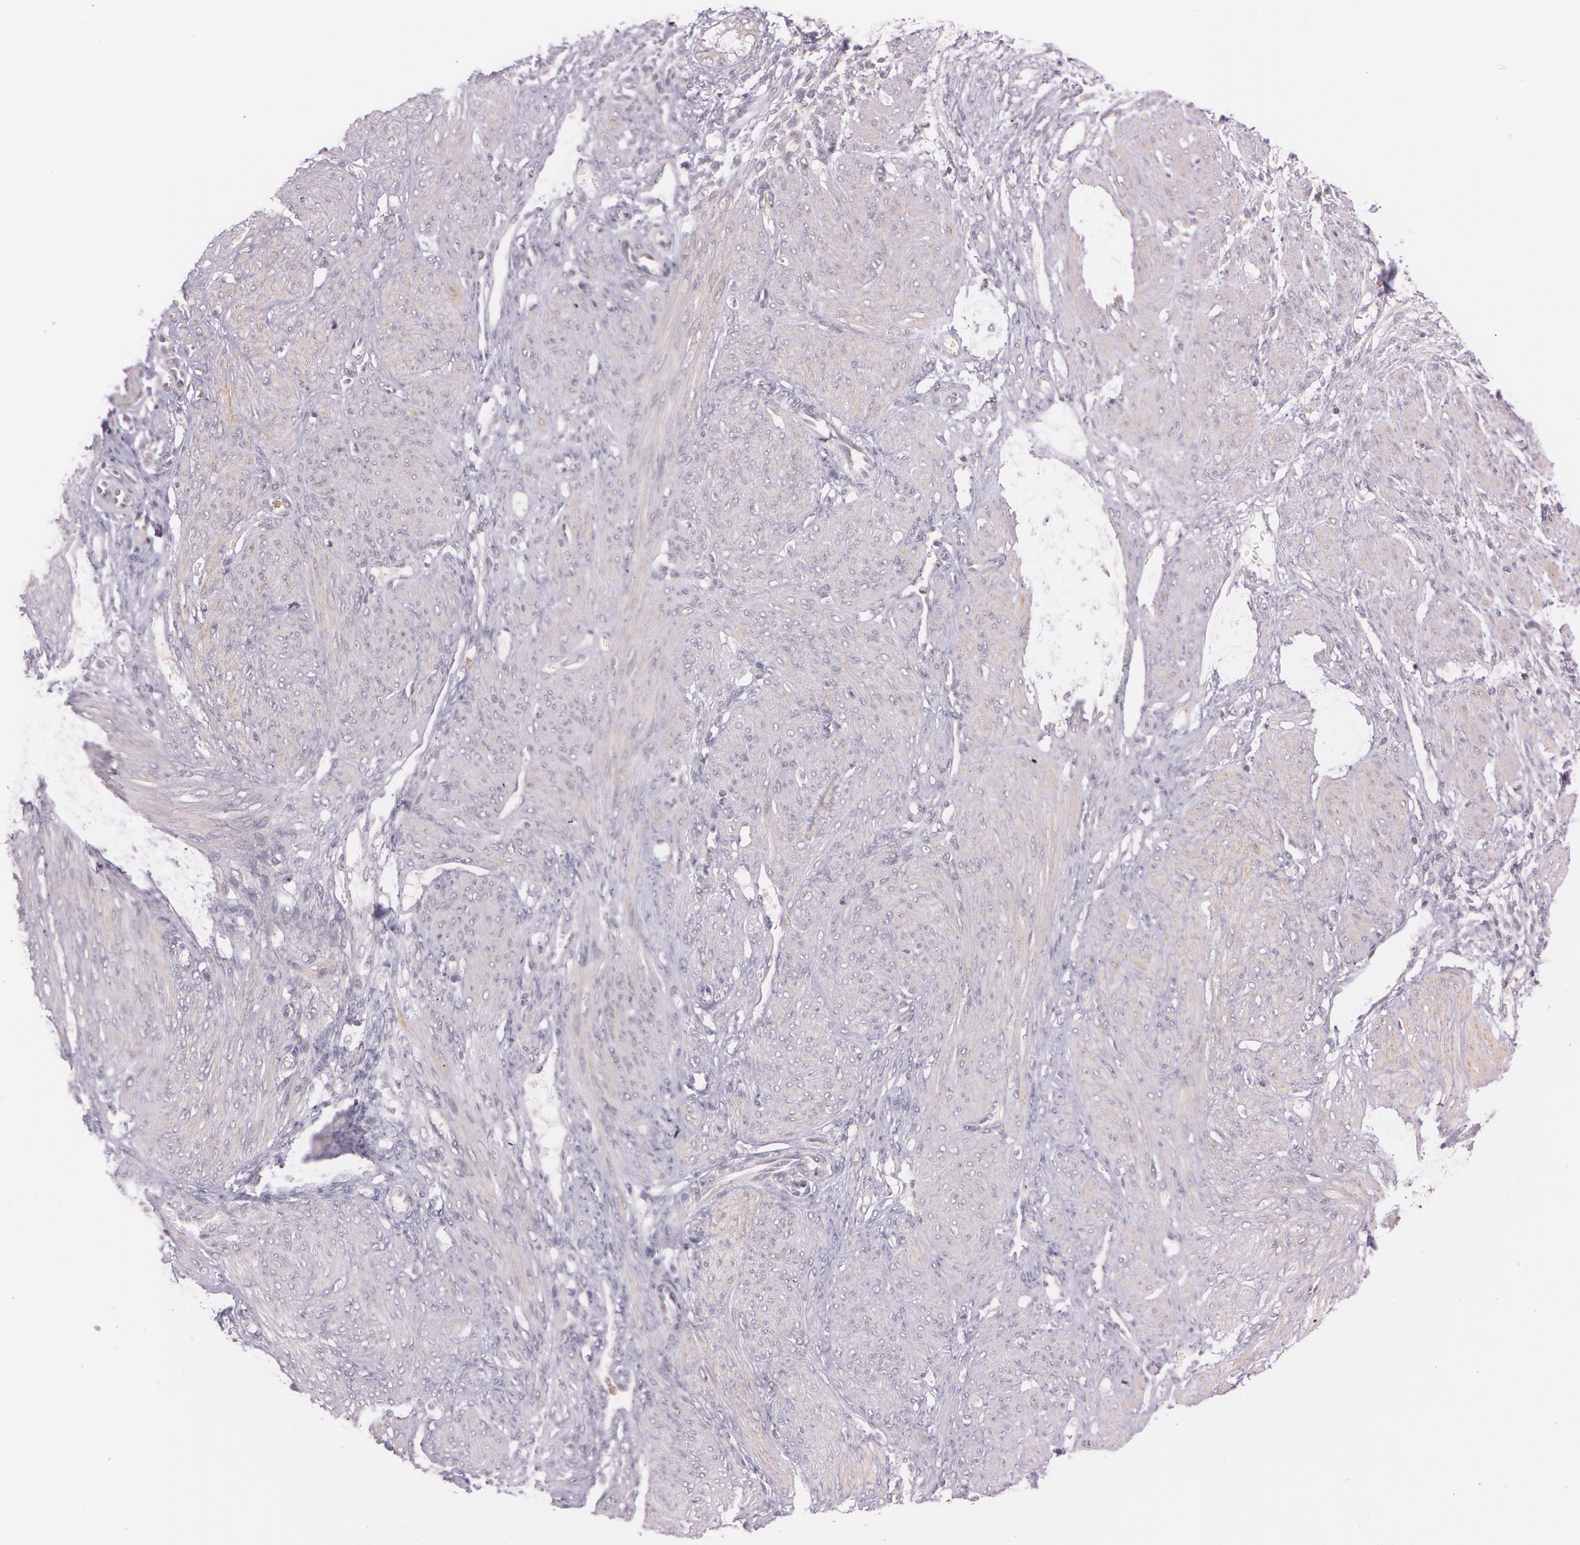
{"staining": {"intensity": "negative", "quantity": "none", "location": "none"}, "tissue": "endometrium", "cell_type": "Cells in endometrial stroma", "image_type": "normal", "snomed": [{"axis": "morphology", "description": "Normal tissue, NOS"}, {"axis": "topography", "description": "Endometrium"}], "caption": "IHC image of benign endometrium stained for a protein (brown), which displays no expression in cells in endometrial stroma. Brightfield microscopy of immunohistochemistry stained with DAB (brown) and hematoxylin (blue), captured at high magnification.", "gene": "ATG2B", "patient": {"sex": "female", "age": 72}}